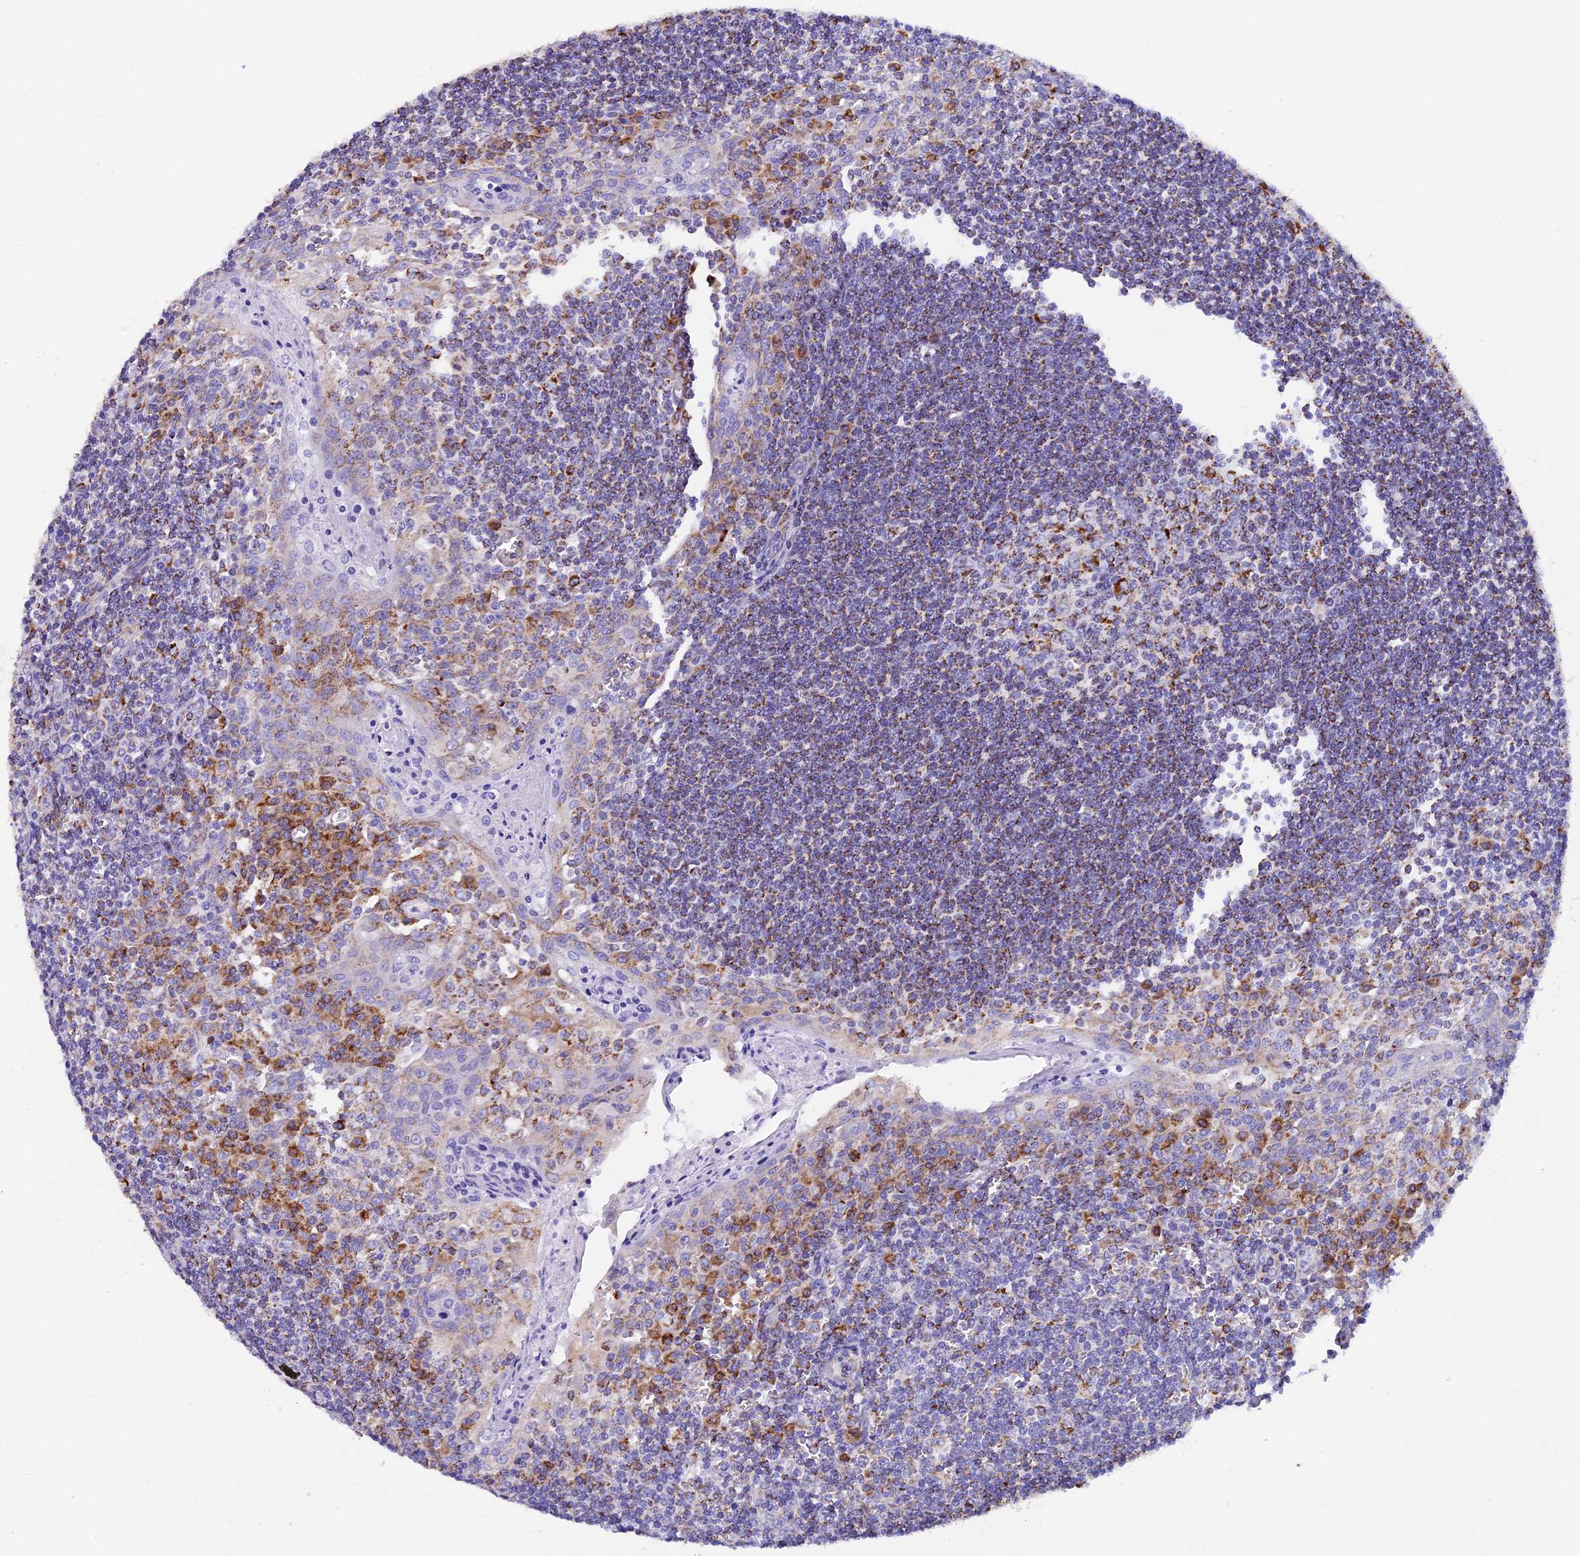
{"staining": {"intensity": "strong", "quantity": "25%-75%", "location": "cytoplasmic/membranous"}, "tissue": "tonsil", "cell_type": "Germinal center cells", "image_type": "normal", "snomed": [{"axis": "morphology", "description": "Normal tissue, NOS"}, {"axis": "topography", "description": "Tonsil"}], "caption": "A high-resolution image shows immunohistochemistry (IHC) staining of benign tonsil, which reveals strong cytoplasmic/membranous expression in approximately 25%-75% of germinal center cells.", "gene": "SLC8B1", "patient": {"sex": "male", "age": 27}}